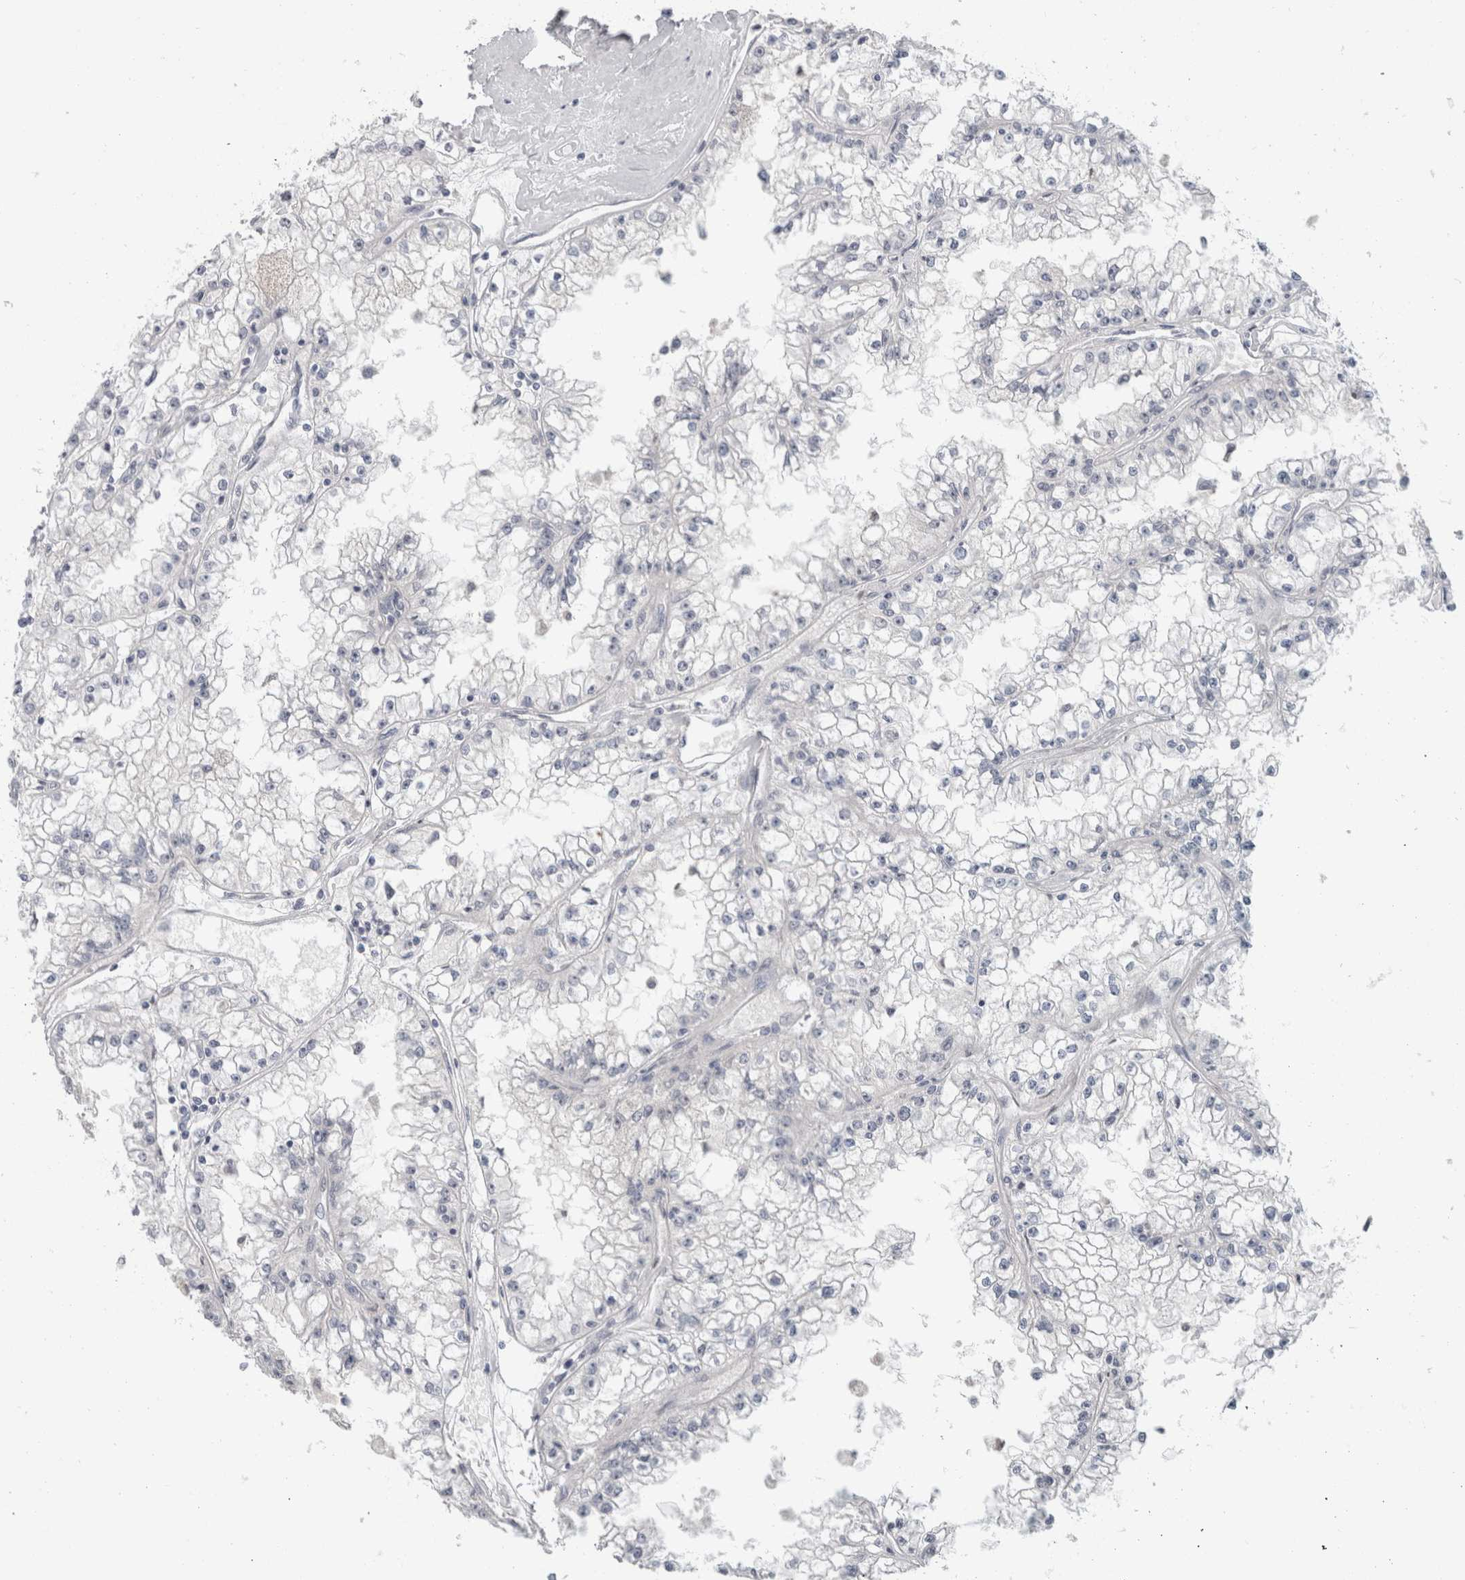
{"staining": {"intensity": "negative", "quantity": "none", "location": "none"}, "tissue": "renal cancer", "cell_type": "Tumor cells", "image_type": "cancer", "snomed": [{"axis": "morphology", "description": "Adenocarcinoma, NOS"}, {"axis": "topography", "description": "Kidney"}], "caption": "DAB (3,3'-diaminobenzidine) immunohistochemical staining of human adenocarcinoma (renal) displays no significant positivity in tumor cells.", "gene": "ZNF770", "patient": {"sex": "male", "age": 56}}